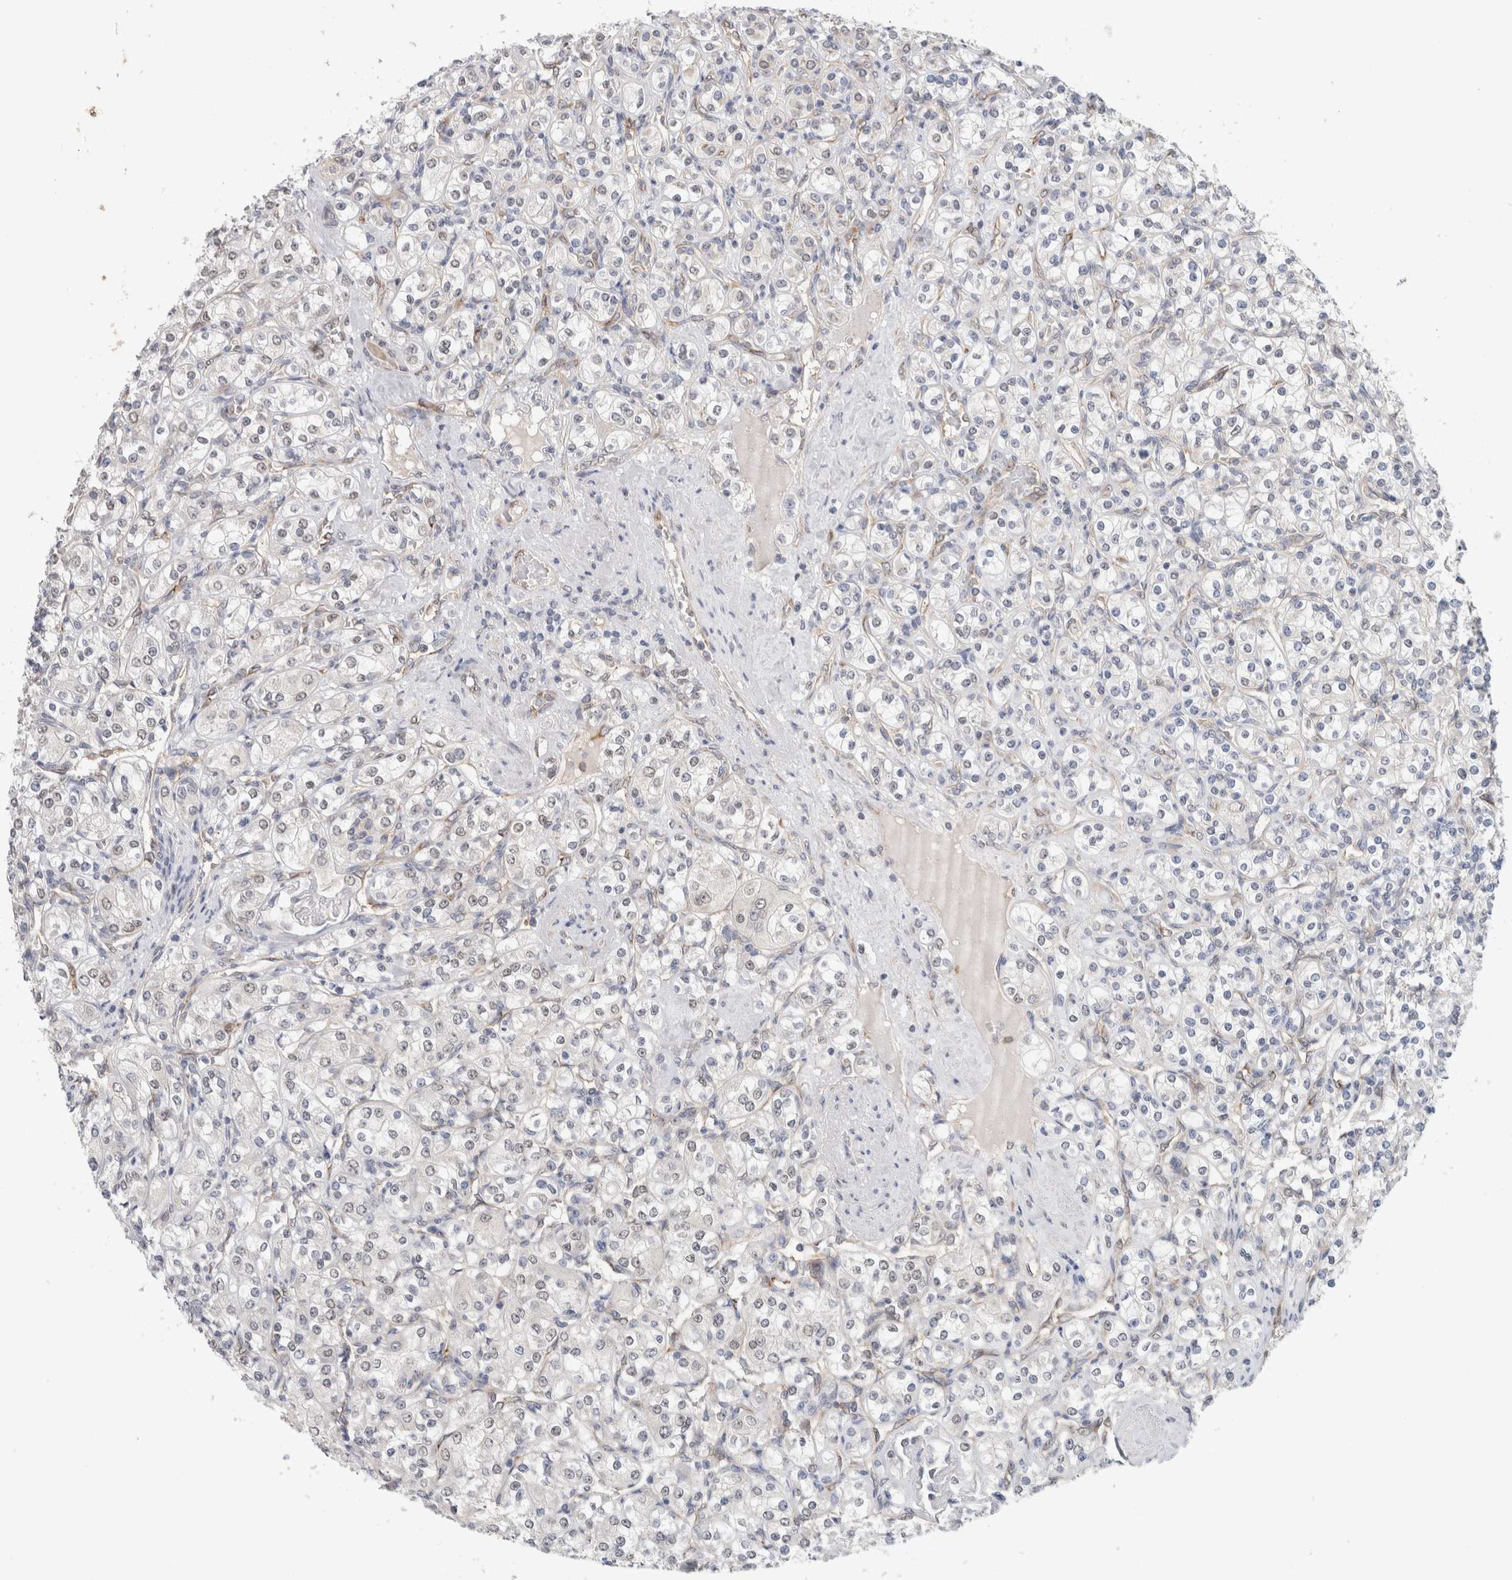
{"staining": {"intensity": "negative", "quantity": "none", "location": "none"}, "tissue": "renal cancer", "cell_type": "Tumor cells", "image_type": "cancer", "snomed": [{"axis": "morphology", "description": "Adenocarcinoma, NOS"}, {"axis": "topography", "description": "Kidney"}], "caption": "A photomicrograph of human adenocarcinoma (renal) is negative for staining in tumor cells.", "gene": "EIF4G3", "patient": {"sex": "male", "age": 77}}